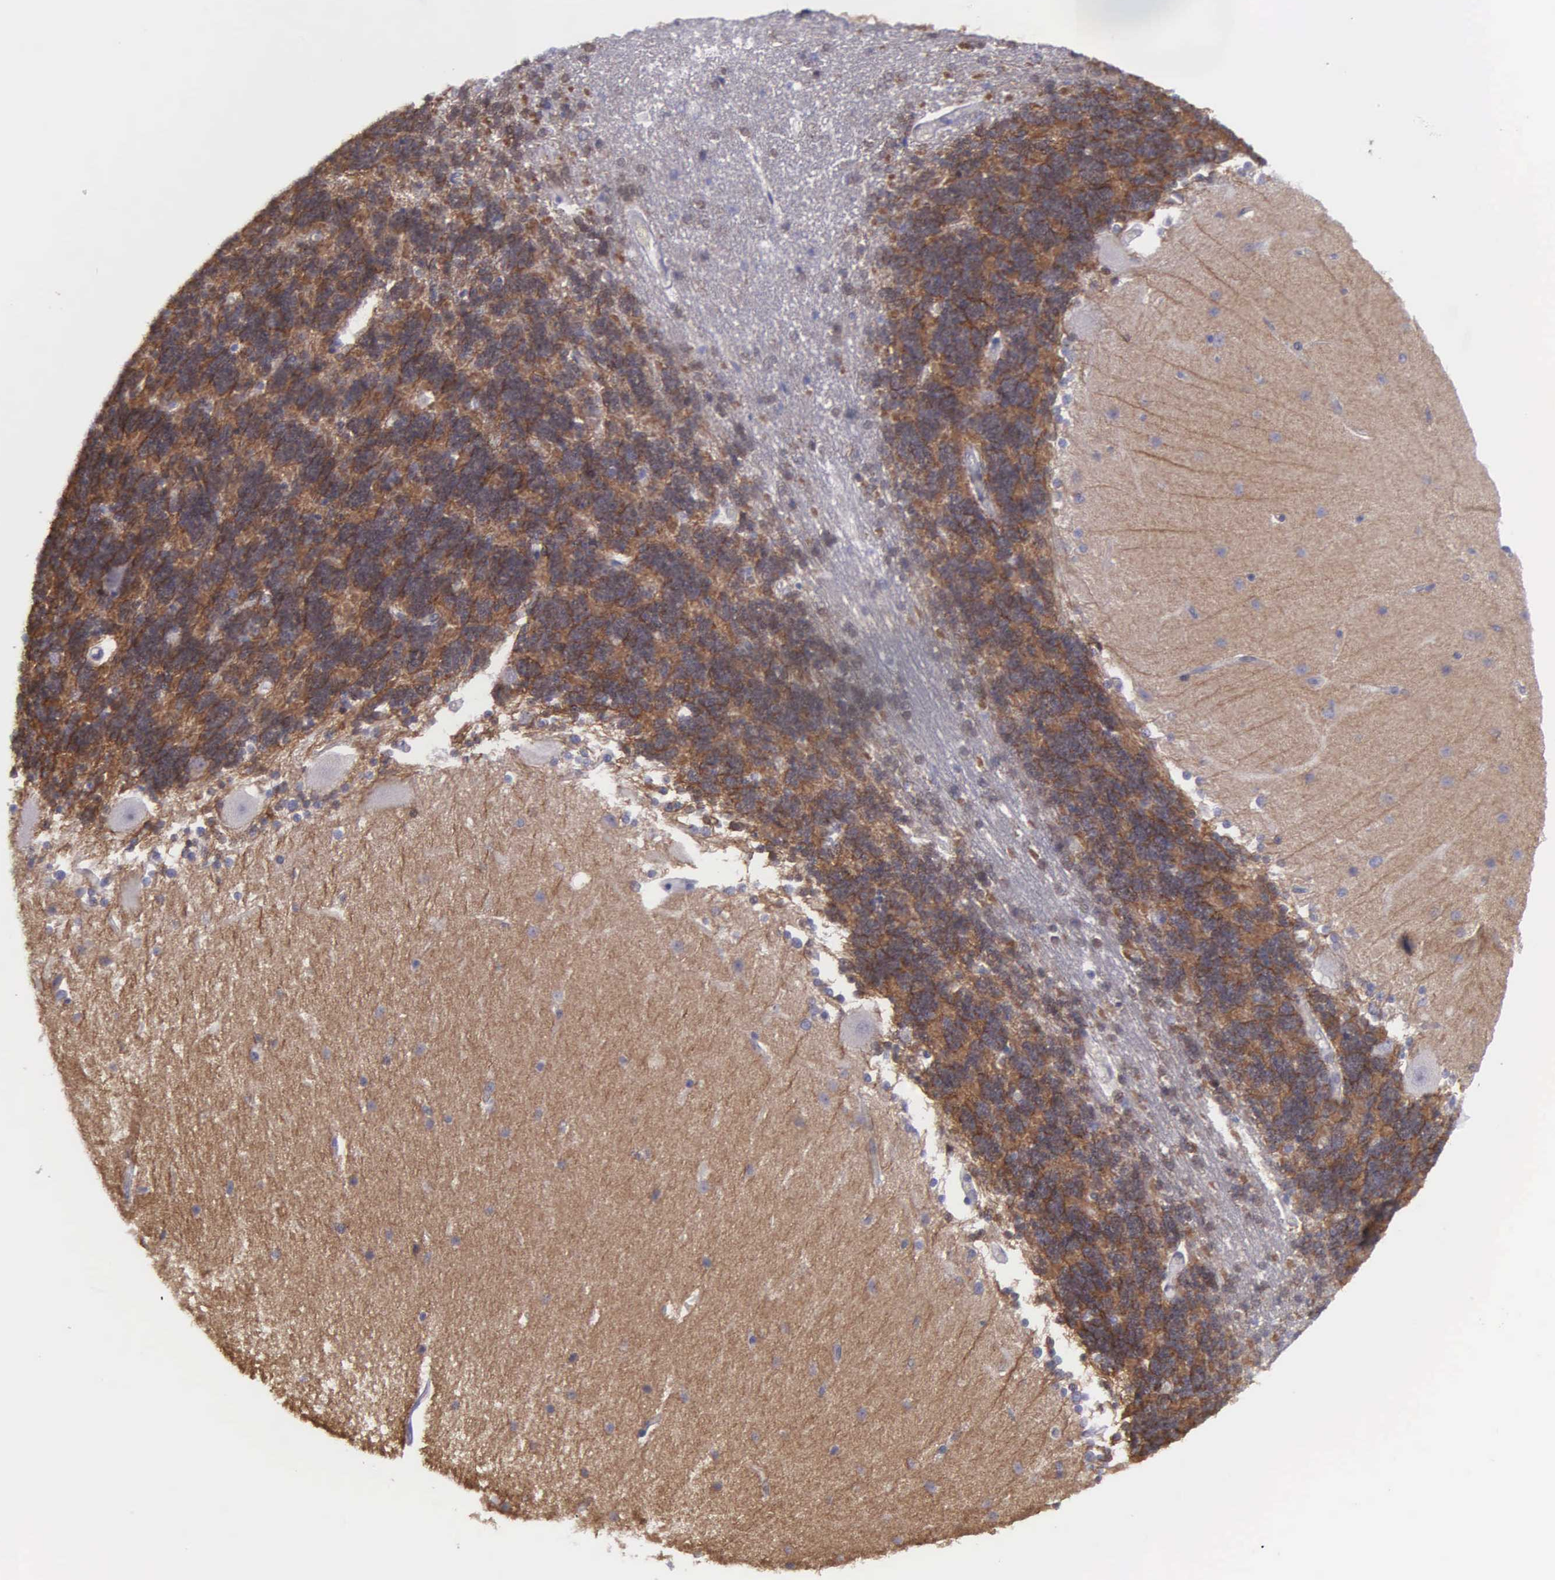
{"staining": {"intensity": "strong", "quantity": ">75%", "location": "cytoplasmic/membranous"}, "tissue": "cerebellum", "cell_type": "Cells in granular layer", "image_type": "normal", "snomed": [{"axis": "morphology", "description": "Normal tissue, NOS"}, {"axis": "topography", "description": "Cerebellum"}], "caption": "Strong cytoplasmic/membranous positivity is seen in about >75% of cells in granular layer in unremarkable cerebellum.", "gene": "MICAL3", "patient": {"sex": "female", "age": 54}}